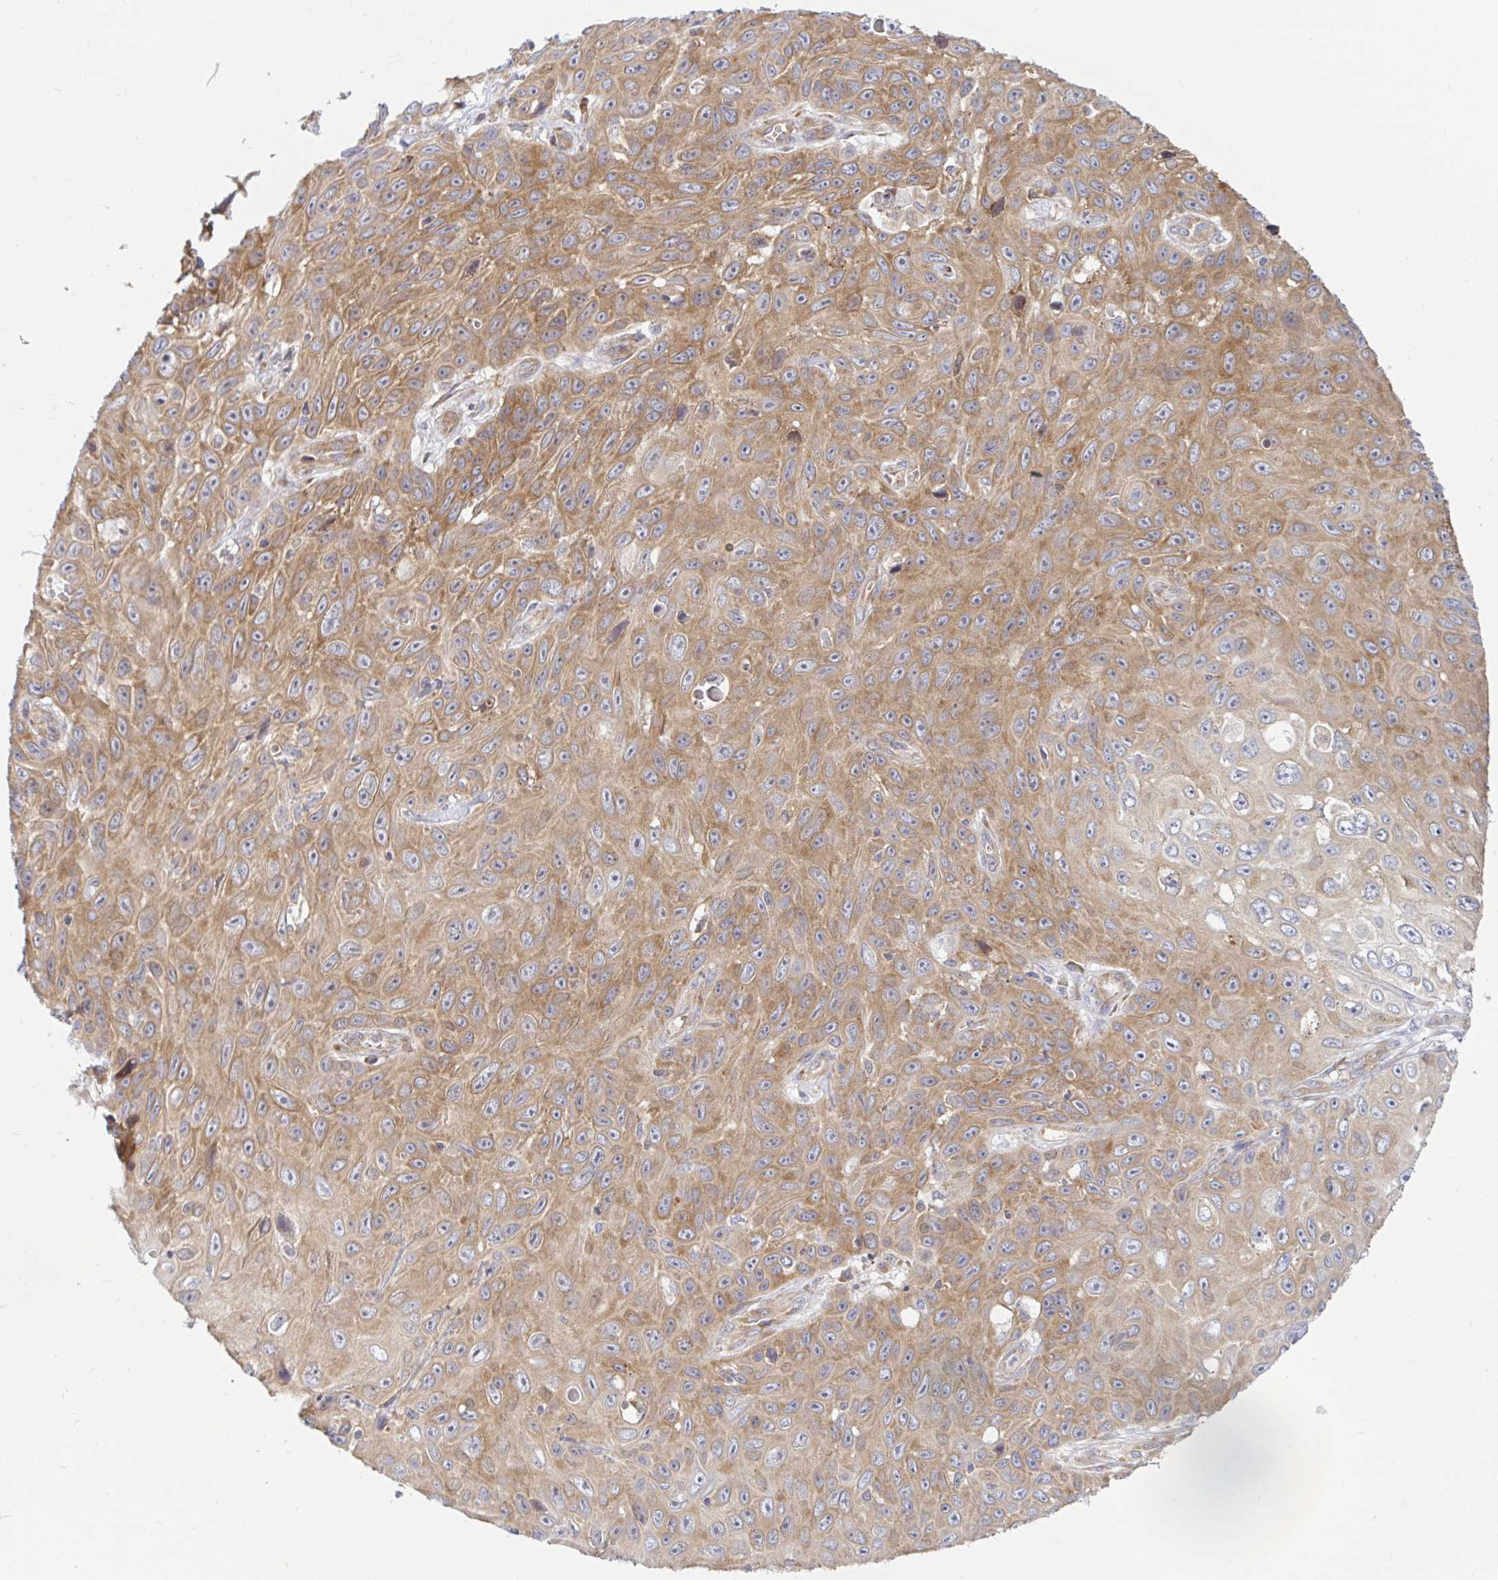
{"staining": {"intensity": "moderate", "quantity": "25%-75%", "location": "cytoplasmic/membranous"}, "tissue": "skin cancer", "cell_type": "Tumor cells", "image_type": "cancer", "snomed": [{"axis": "morphology", "description": "Squamous cell carcinoma, NOS"}, {"axis": "topography", "description": "Skin"}], "caption": "Brown immunohistochemical staining in human skin squamous cell carcinoma reveals moderate cytoplasmic/membranous staining in approximately 25%-75% of tumor cells.", "gene": "LARP1", "patient": {"sex": "male", "age": 82}}